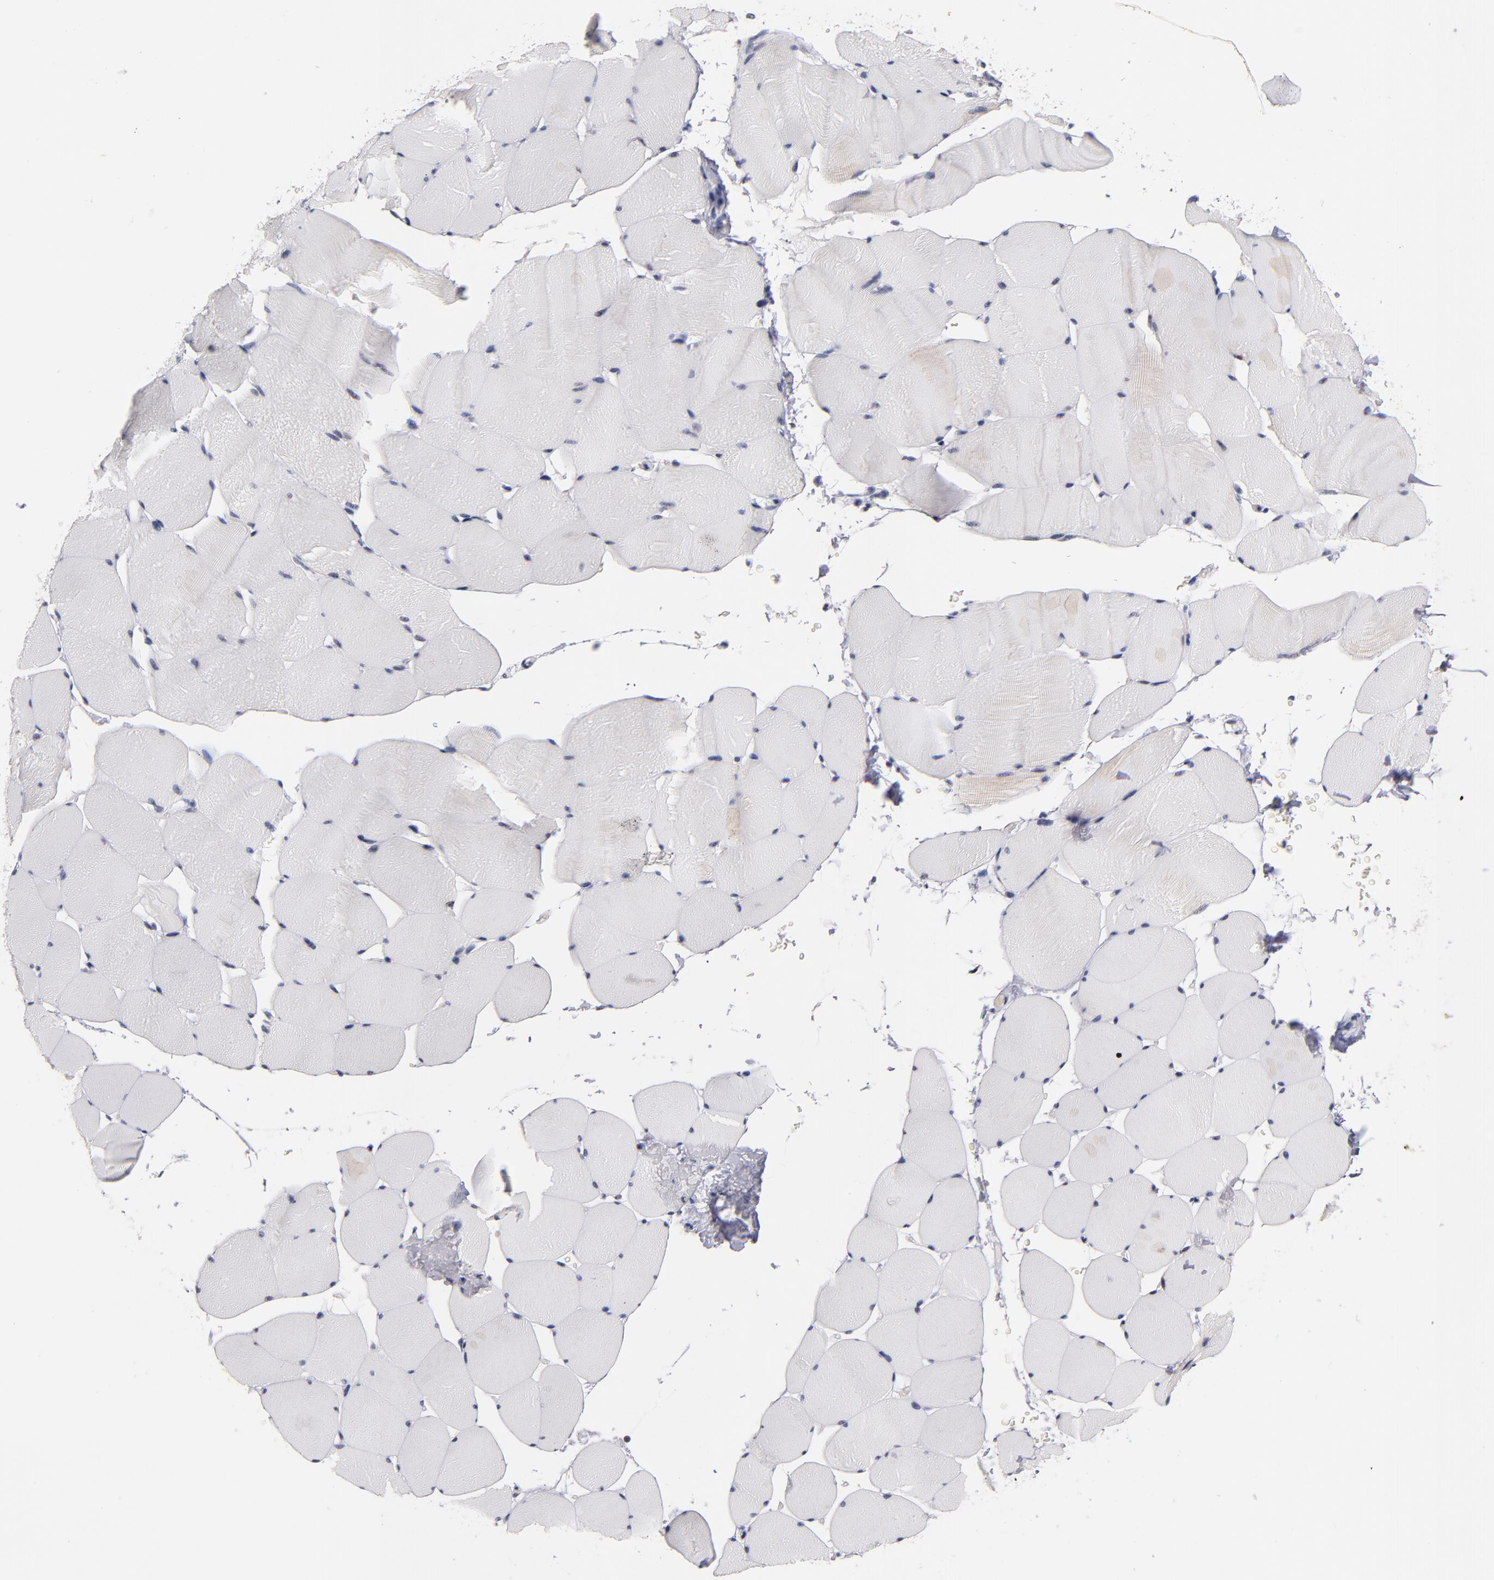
{"staining": {"intensity": "weak", "quantity": "<25%", "location": "cytoplasmic/membranous"}, "tissue": "skeletal muscle", "cell_type": "Myocytes", "image_type": "normal", "snomed": [{"axis": "morphology", "description": "Normal tissue, NOS"}, {"axis": "topography", "description": "Skeletal muscle"}], "caption": "Immunohistochemistry (IHC) photomicrograph of unremarkable skeletal muscle stained for a protein (brown), which reveals no expression in myocytes.", "gene": "RAF1", "patient": {"sex": "male", "age": 62}}